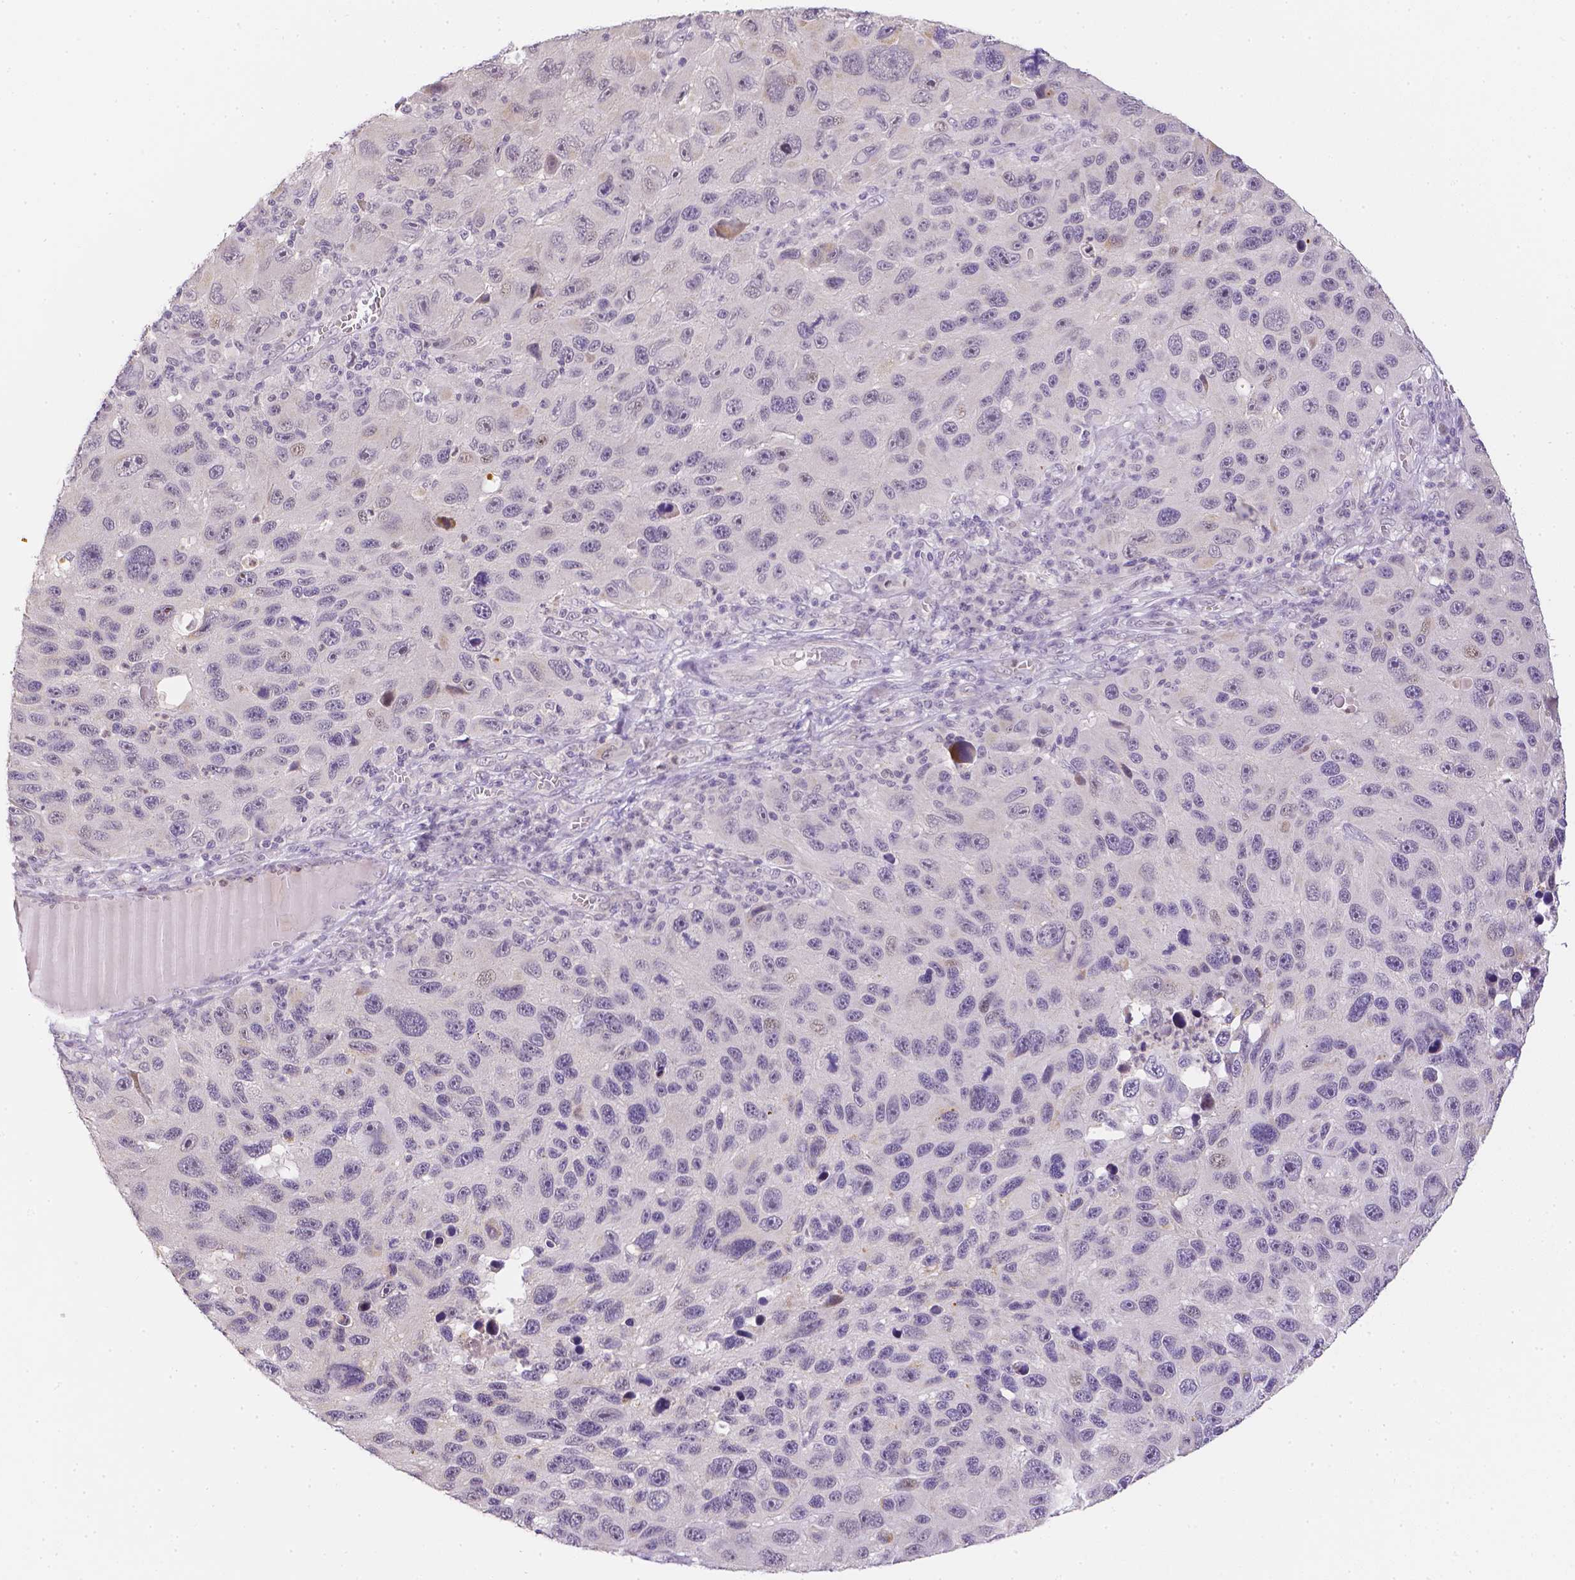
{"staining": {"intensity": "negative", "quantity": "none", "location": "none"}, "tissue": "melanoma", "cell_type": "Tumor cells", "image_type": "cancer", "snomed": [{"axis": "morphology", "description": "Malignant melanoma, NOS"}, {"axis": "topography", "description": "Skin"}], "caption": "The photomicrograph displays no staining of tumor cells in malignant melanoma.", "gene": "ZNF280B", "patient": {"sex": "male", "age": 53}}